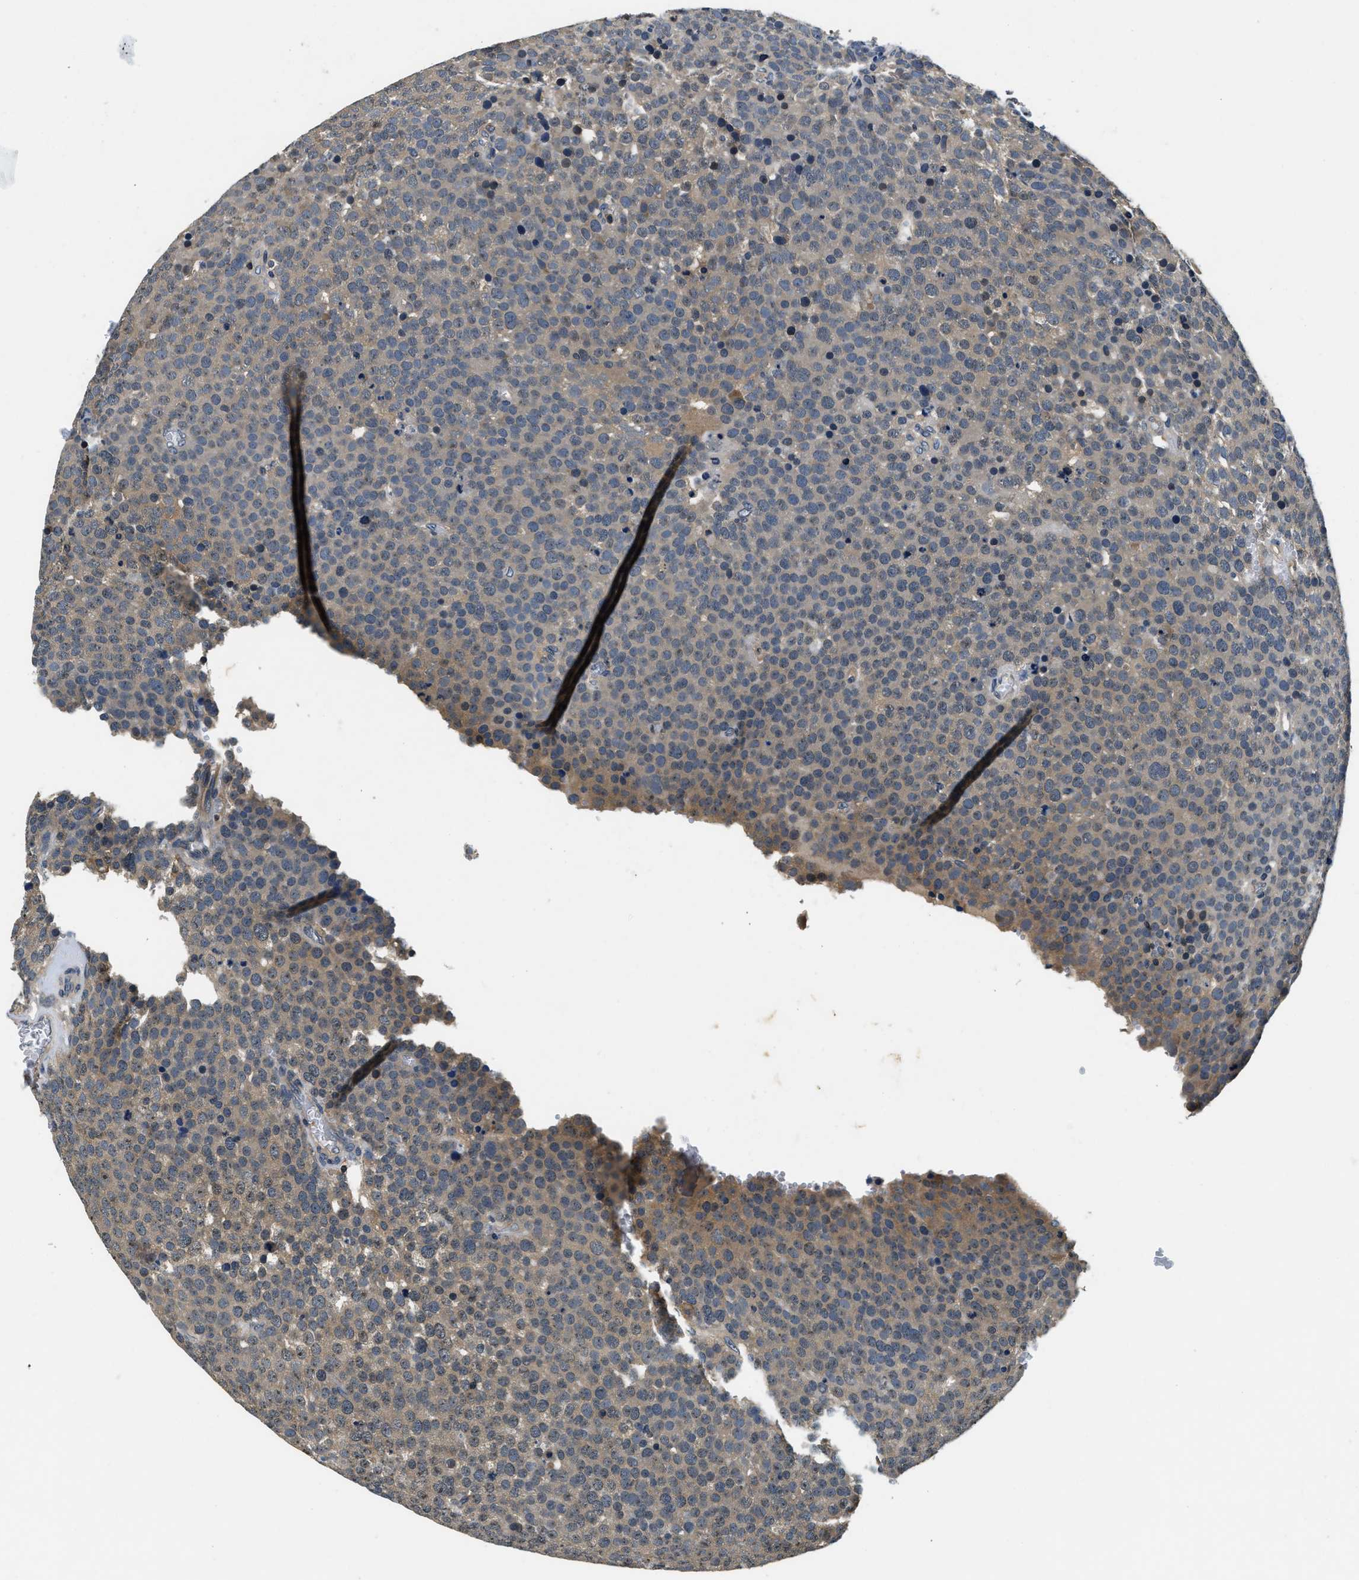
{"staining": {"intensity": "moderate", "quantity": "25%-75%", "location": "cytoplasmic/membranous"}, "tissue": "testis cancer", "cell_type": "Tumor cells", "image_type": "cancer", "snomed": [{"axis": "morphology", "description": "Normal tissue, NOS"}, {"axis": "morphology", "description": "Seminoma, NOS"}, {"axis": "topography", "description": "Testis"}], "caption": "Immunohistochemistry (IHC) photomicrograph of neoplastic tissue: seminoma (testis) stained using immunohistochemistry shows medium levels of moderate protein expression localized specifically in the cytoplasmic/membranous of tumor cells, appearing as a cytoplasmic/membranous brown color.", "gene": "RESF1", "patient": {"sex": "male", "age": 71}}